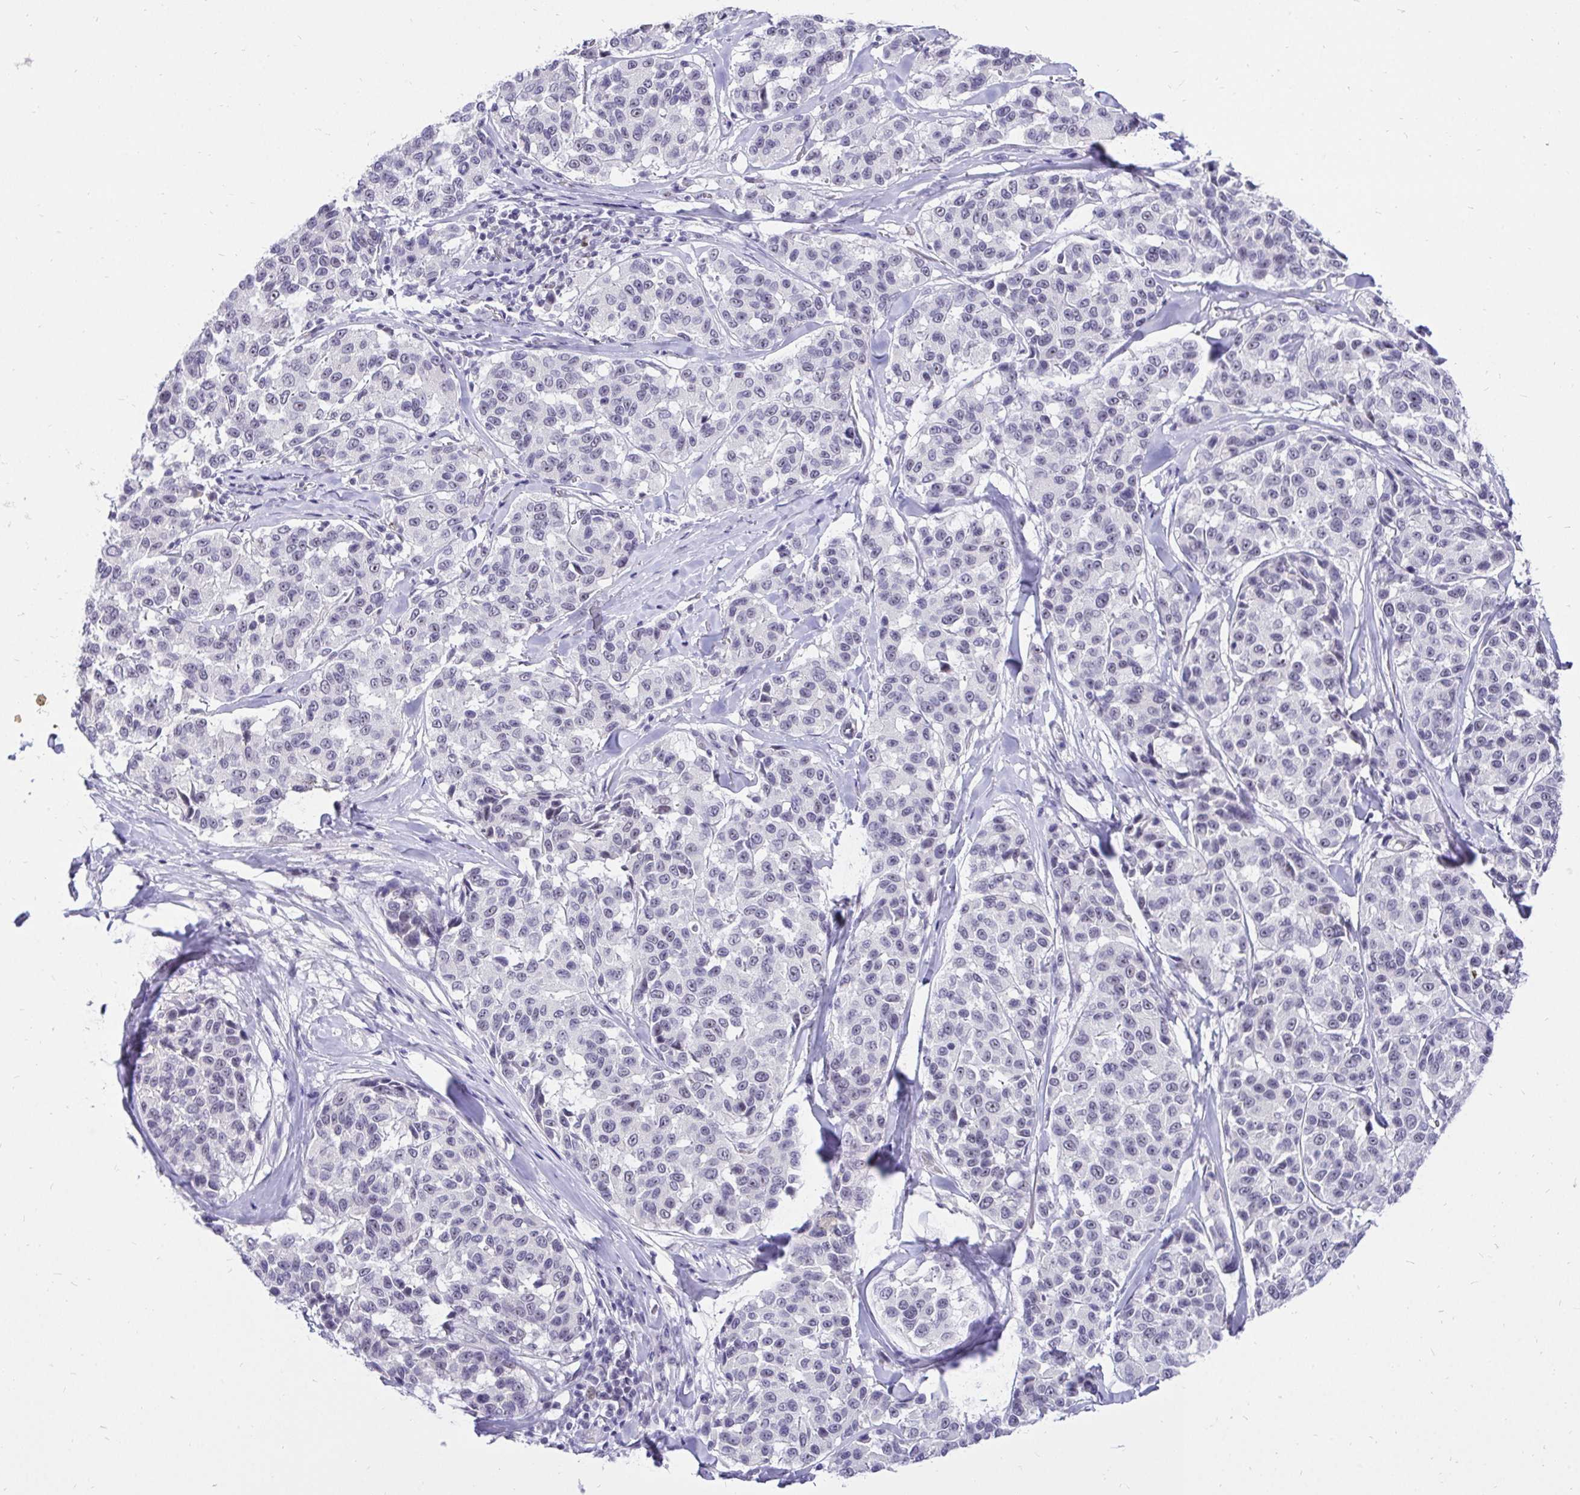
{"staining": {"intensity": "negative", "quantity": "none", "location": "none"}, "tissue": "melanoma", "cell_type": "Tumor cells", "image_type": "cancer", "snomed": [{"axis": "morphology", "description": "Malignant melanoma, NOS"}, {"axis": "topography", "description": "Skin"}], "caption": "Tumor cells show no significant positivity in malignant melanoma.", "gene": "ZNF860", "patient": {"sex": "female", "age": 66}}